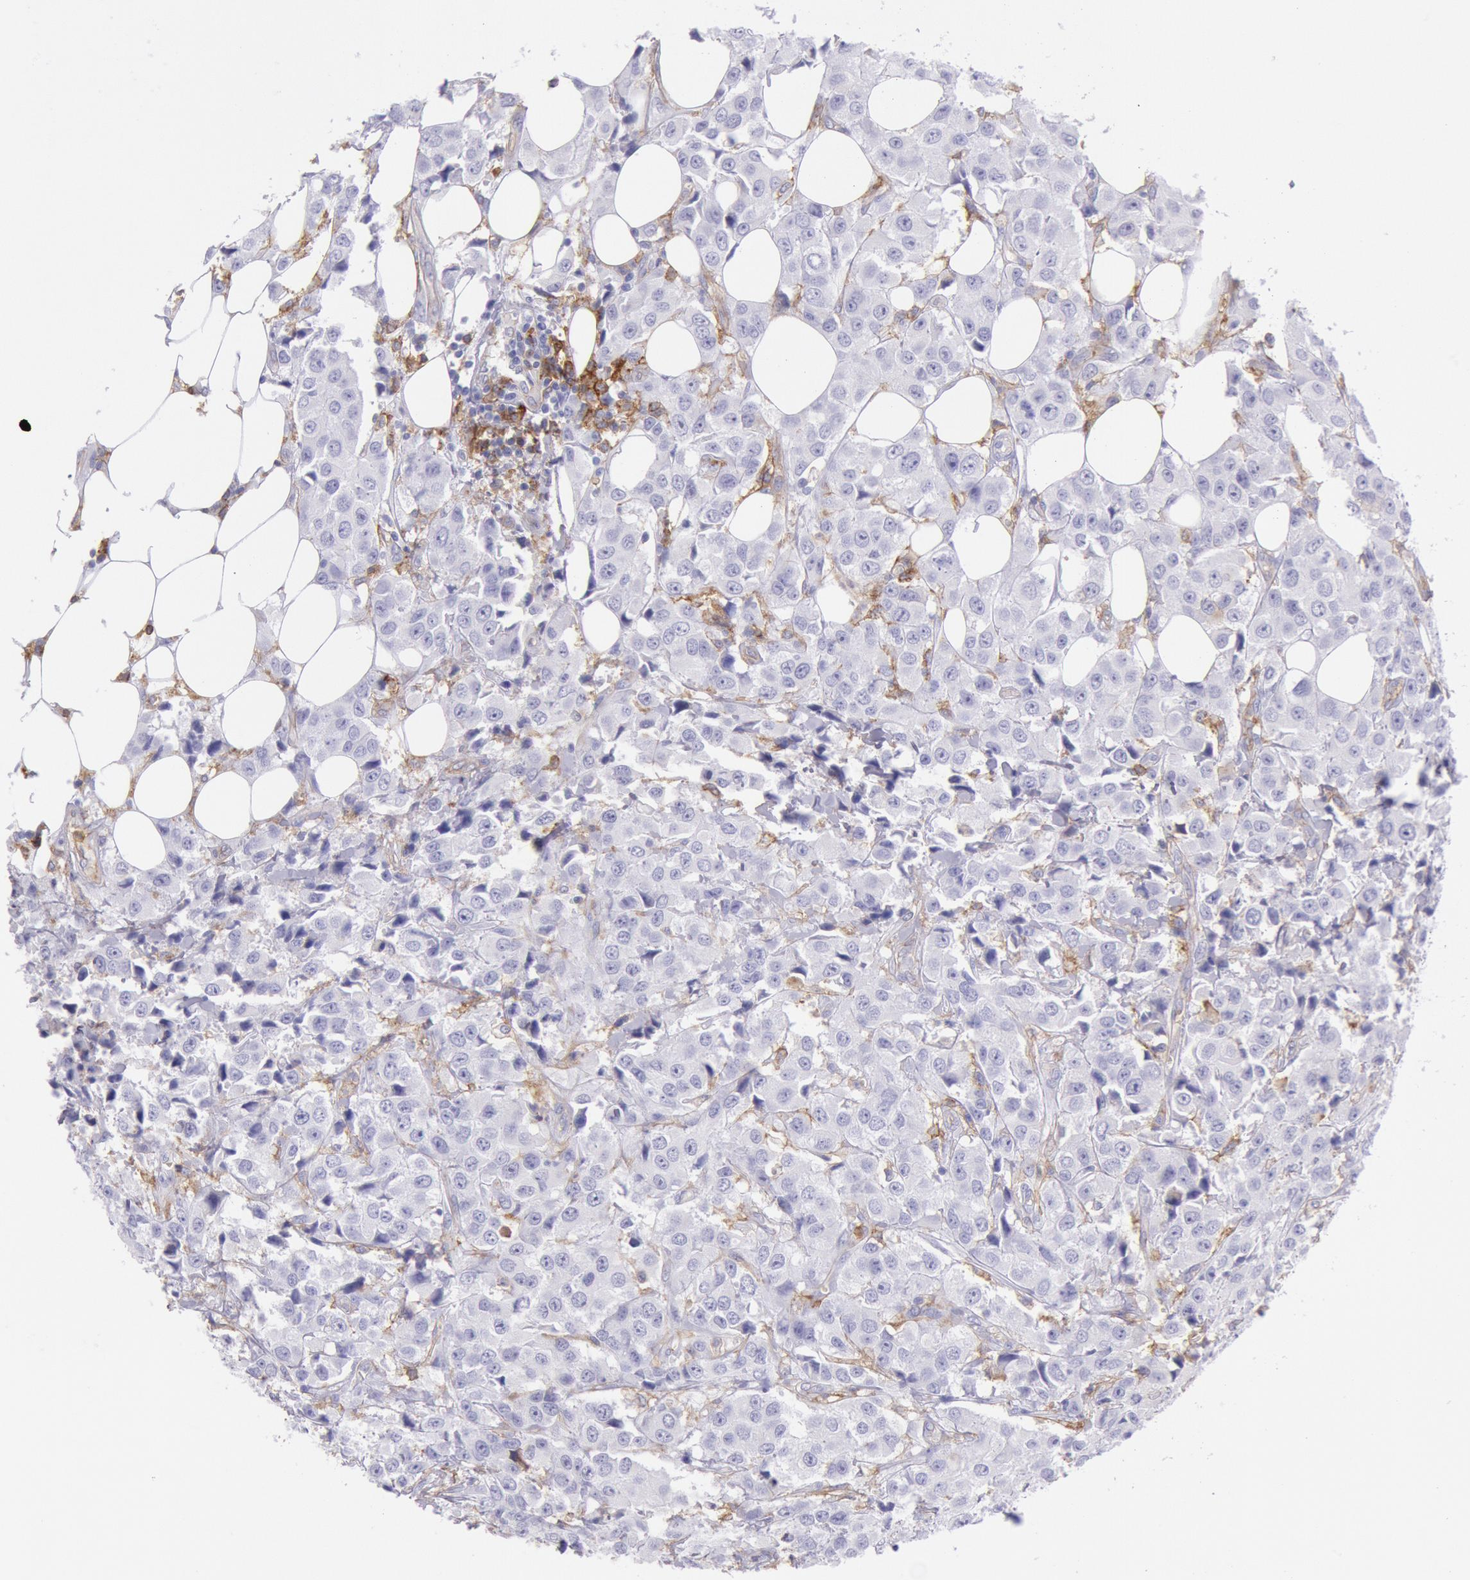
{"staining": {"intensity": "negative", "quantity": "none", "location": "none"}, "tissue": "breast cancer", "cell_type": "Tumor cells", "image_type": "cancer", "snomed": [{"axis": "morphology", "description": "Duct carcinoma"}, {"axis": "topography", "description": "Breast"}], "caption": "Tumor cells show no significant positivity in breast infiltrating ductal carcinoma.", "gene": "LYN", "patient": {"sex": "female", "age": 58}}